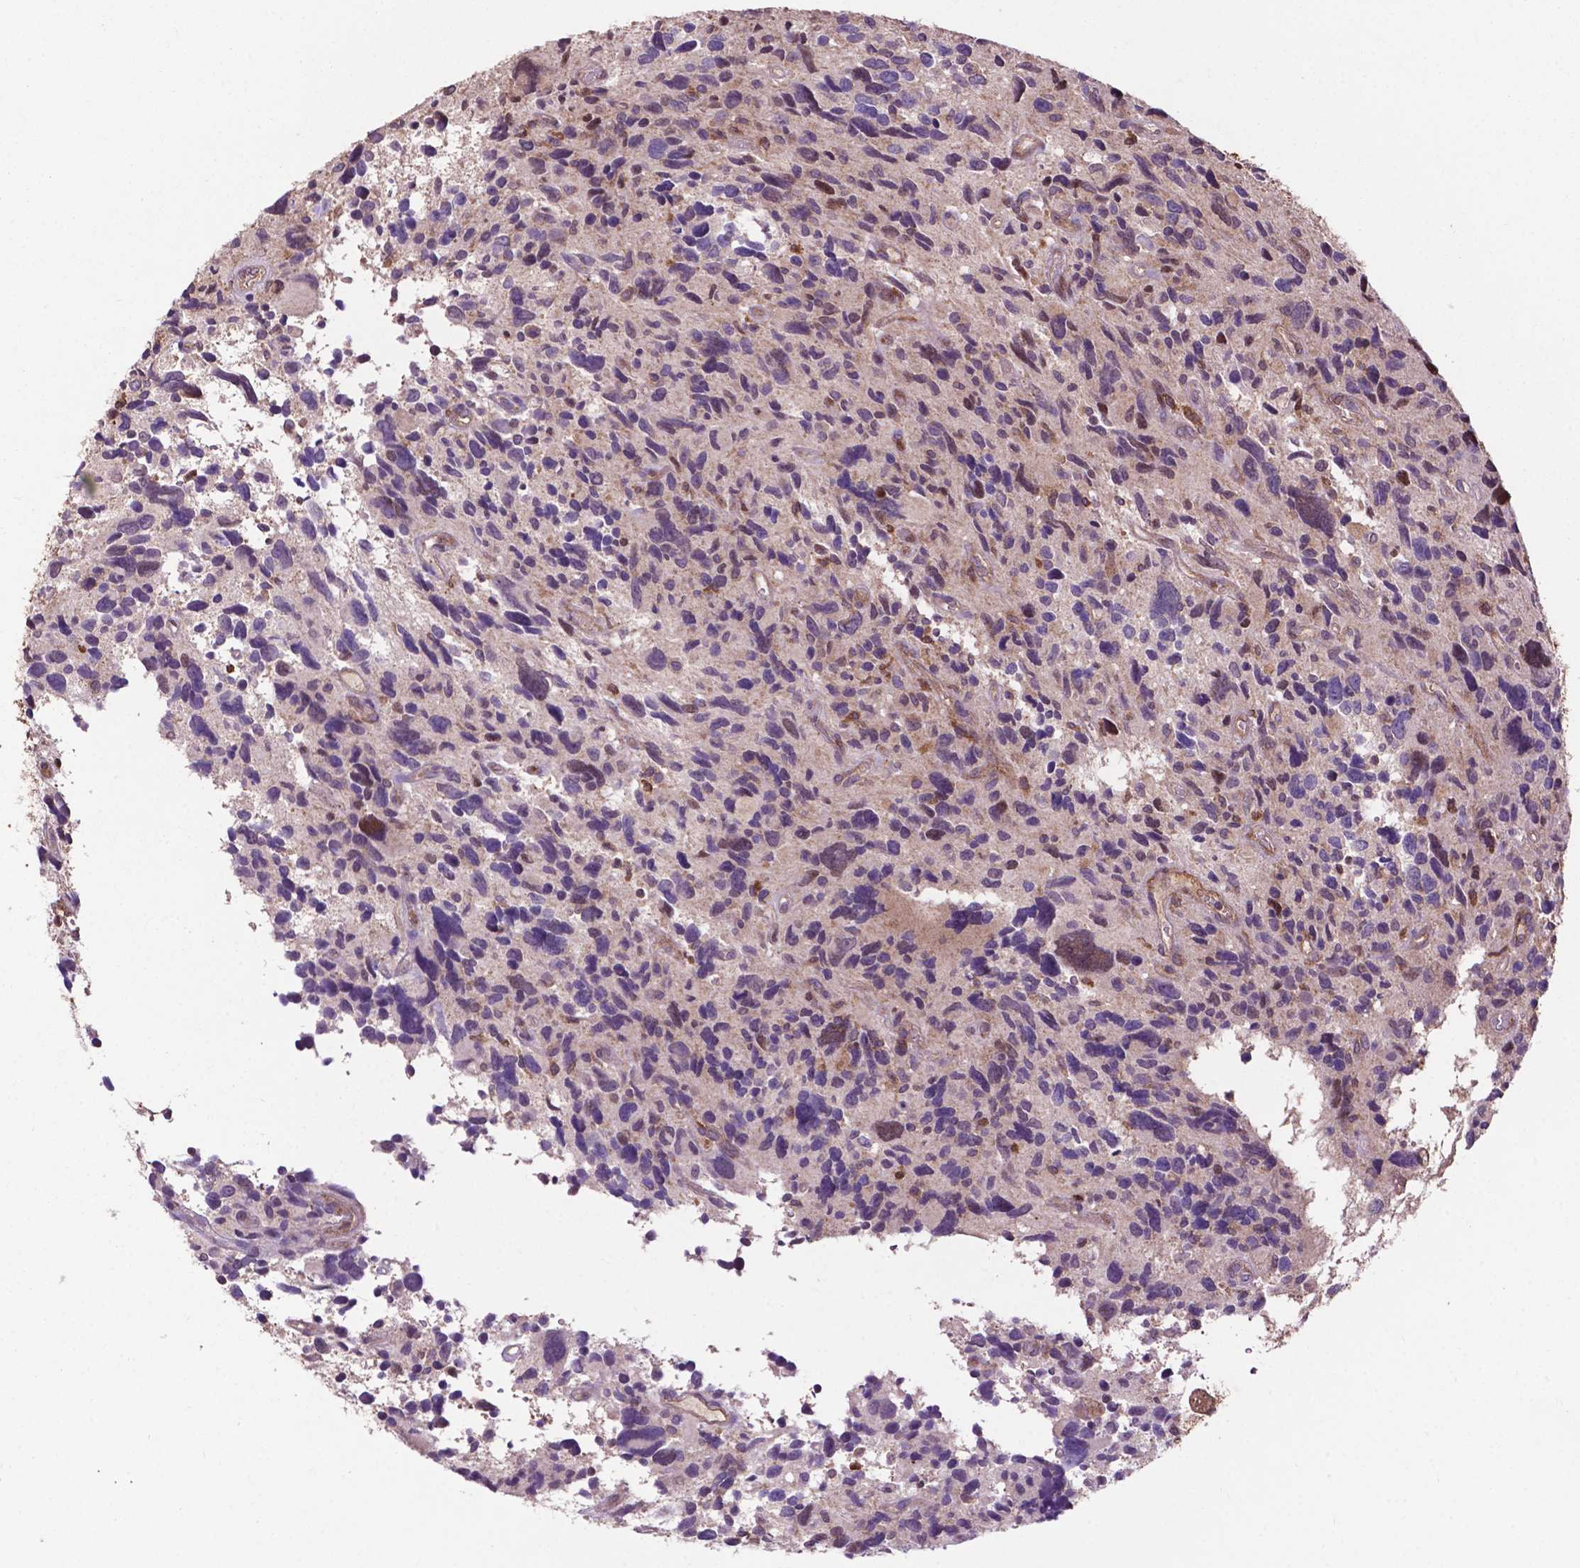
{"staining": {"intensity": "negative", "quantity": "none", "location": "none"}, "tissue": "glioma", "cell_type": "Tumor cells", "image_type": "cancer", "snomed": [{"axis": "morphology", "description": "Glioma, malignant, High grade"}, {"axis": "topography", "description": "Brain"}], "caption": "A high-resolution image shows IHC staining of malignant glioma (high-grade), which shows no significant expression in tumor cells. The staining is performed using DAB brown chromogen with nuclei counter-stained in using hematoxylin.", "gene": "SMAD3", "patient": {"sex": "male", "age": 46}}